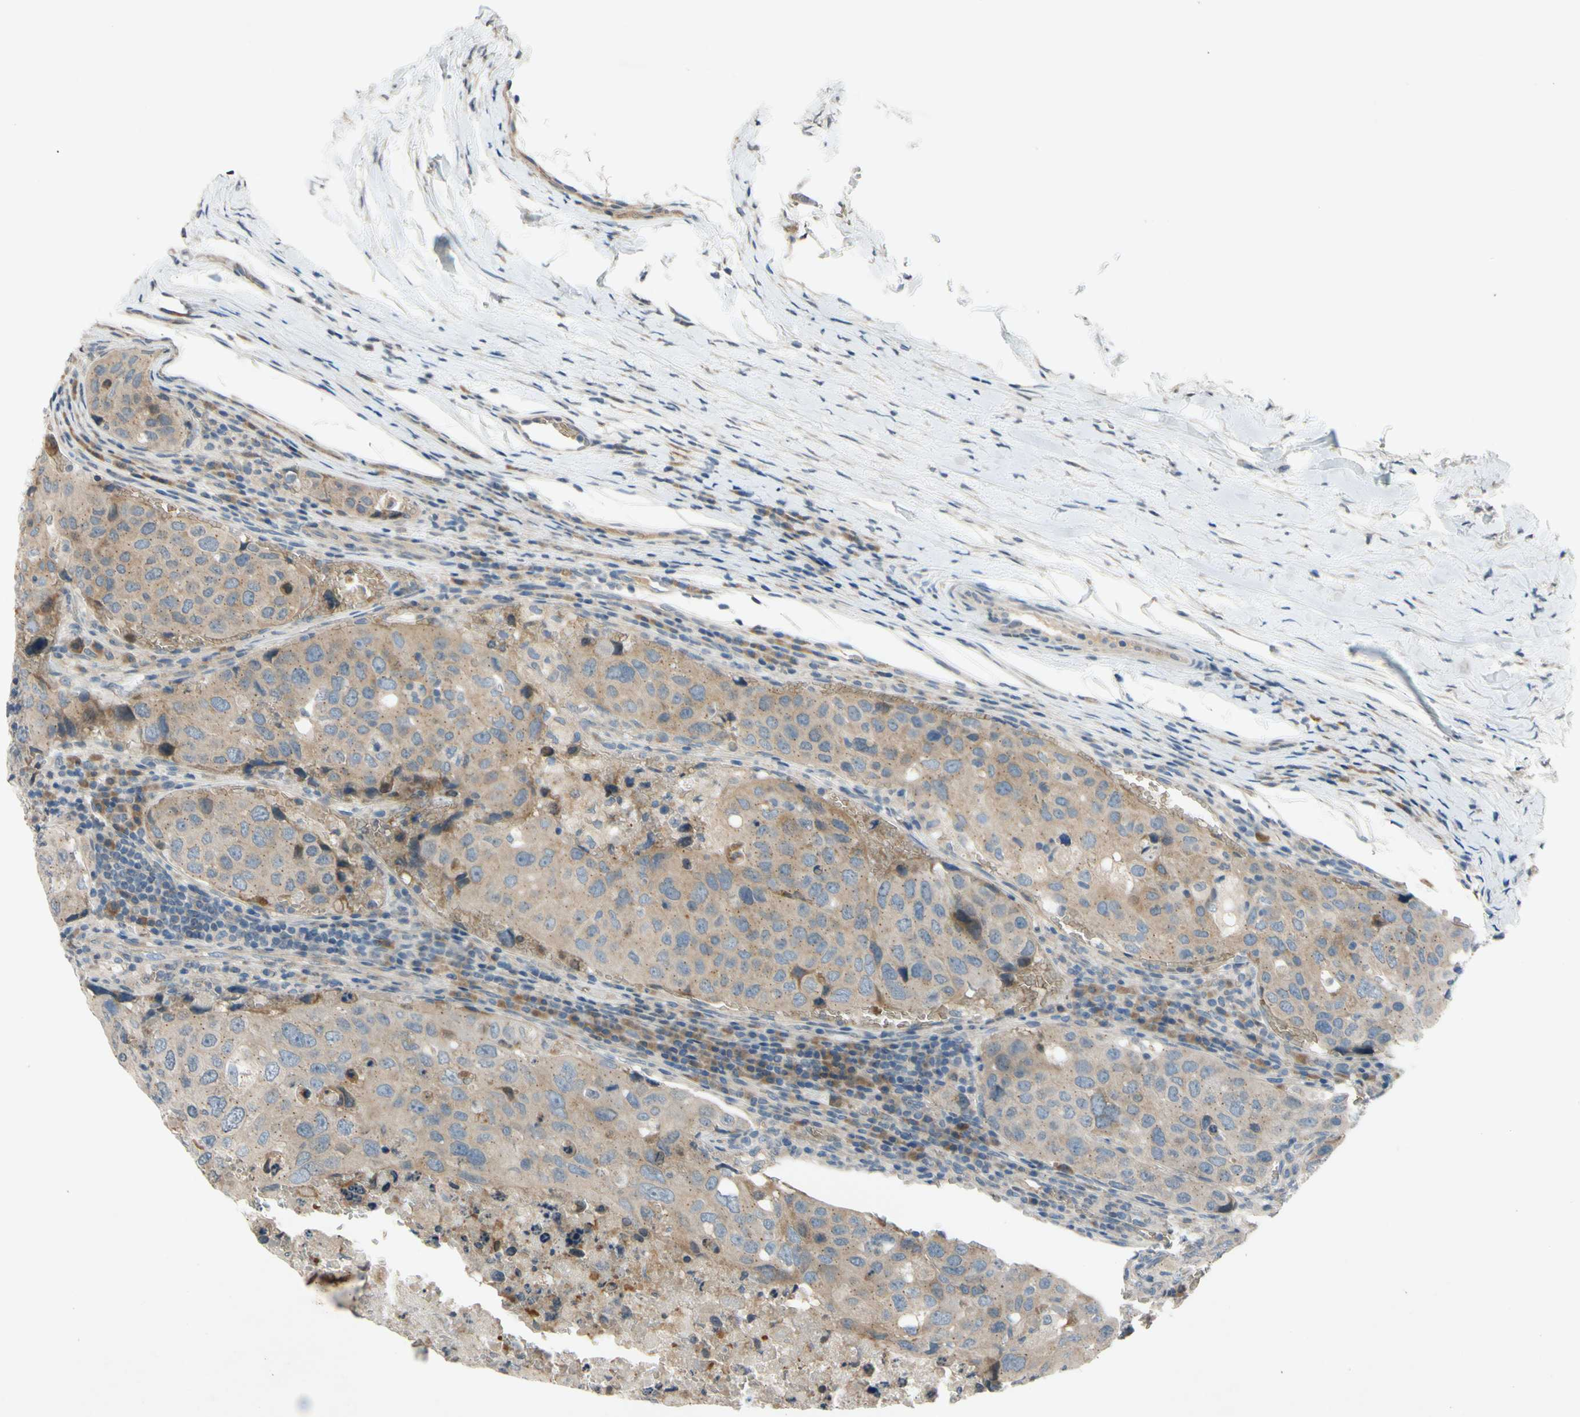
{"staining": {"intensity": "weak", "quantity": ">75%", "location": "cytoplasmic/membranous"}, "tissue": "urothelial cancer", "cell_type": "Tumor cells", "image_type": "cancer", "snomed": [{"axis": "morphology", "description": "Urothelial carcinoma, High grade"}, {"axis": "topography", "description": "Lymph node"}, {"axis": "topography", "description": "Urinary bladder"}], "caption": "Human urothelial cancer stained with a protein marker demonstrates weak staining in tumor cells.", "gene": "ADD2", "patient": {"sex": "male", "age": 51}}